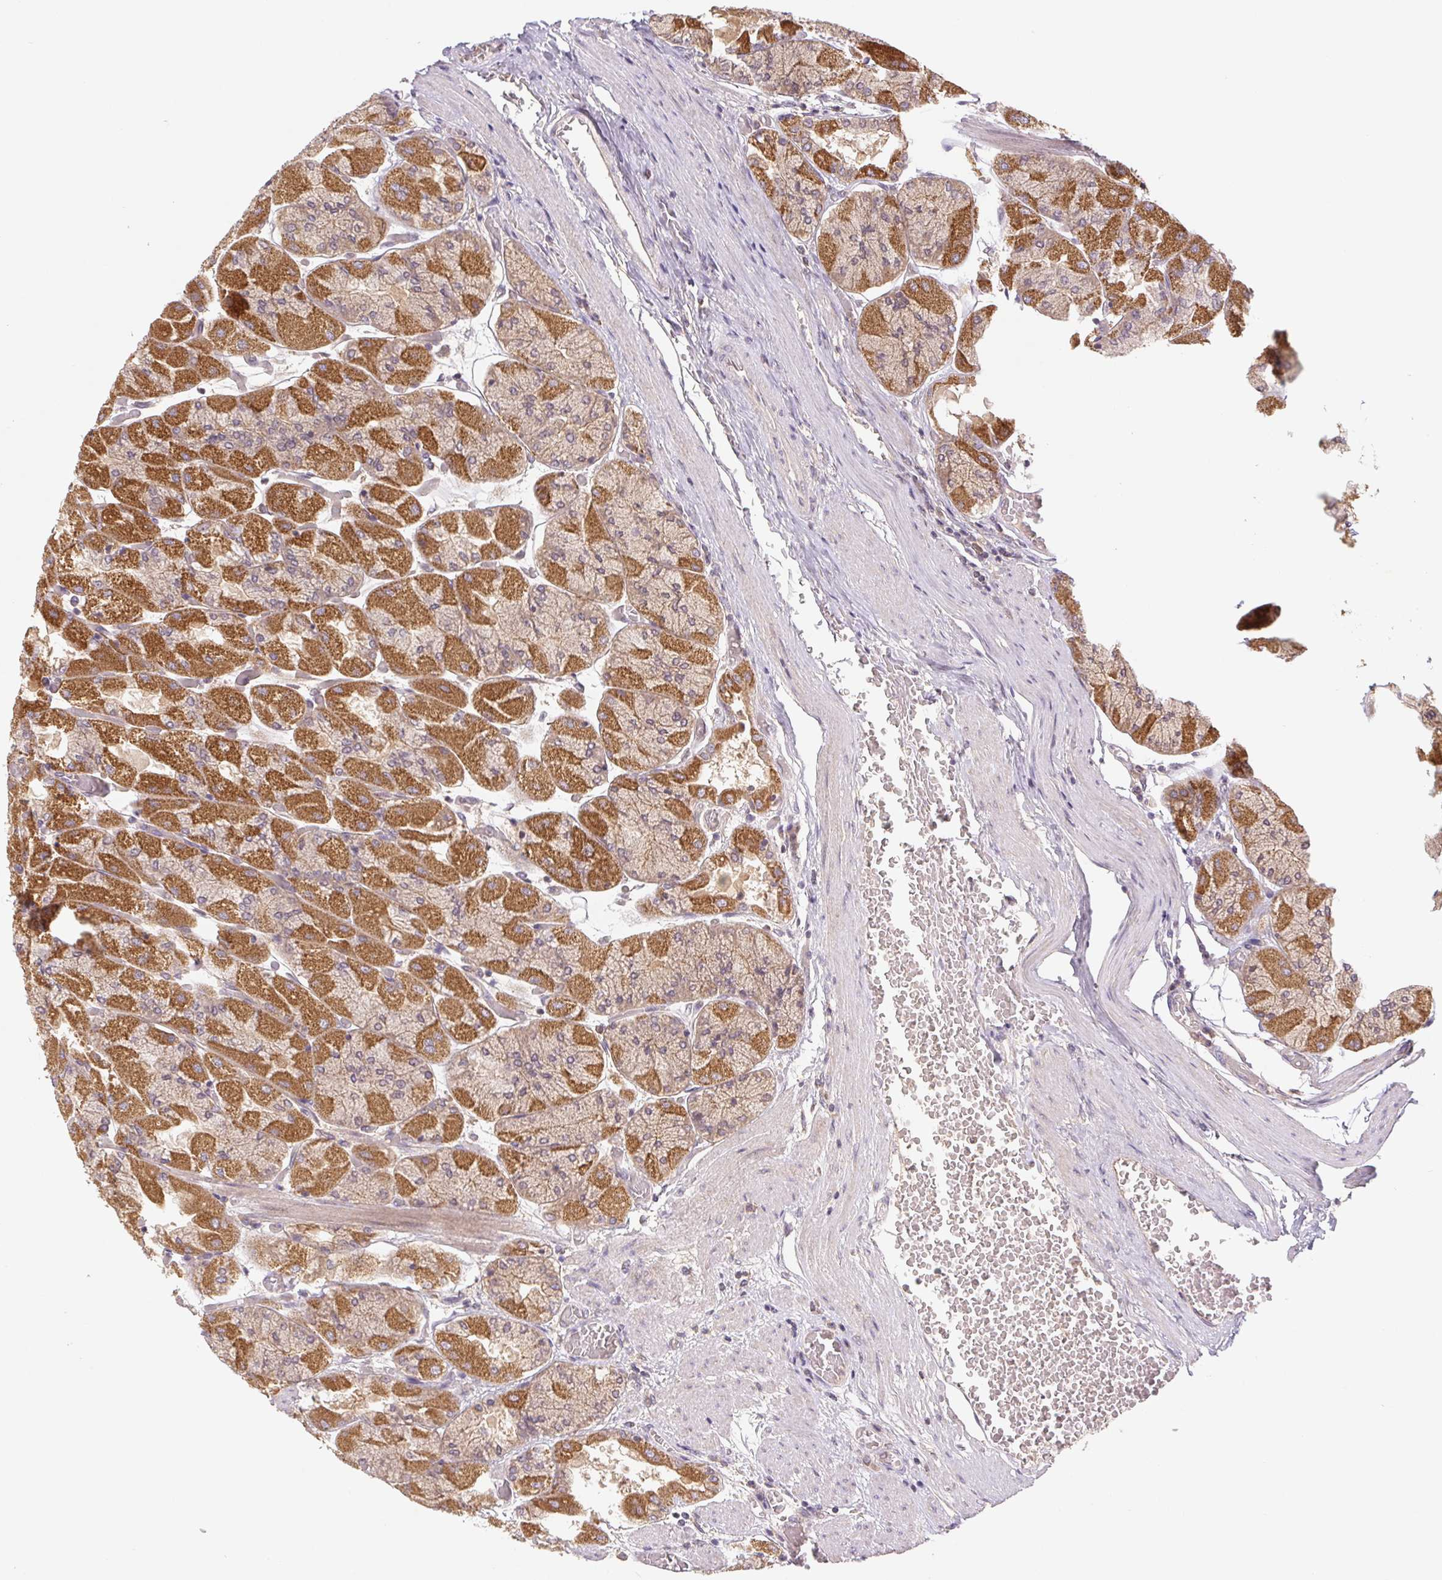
{"staining": {"intensity": "moderate", "quantity": ">75%", "location": "cytoplasmic/membranous"}, "tissue": "stomach", "cell_type": "Glandular cells", "image_type": "normal", "snomed": [{"axis": "morphology", "description": "Normal tissue, NOS"}, {"axis": "topography", "description": "Stomach"}], "caption": "Stomach stained with DAB IHC displays medium levels of moderate cytoplasmic/membranous staining in approximately >75% of glandular cells.", "gene": "MTHFD1L", "patient": {"sex": "female", "age": 61}}